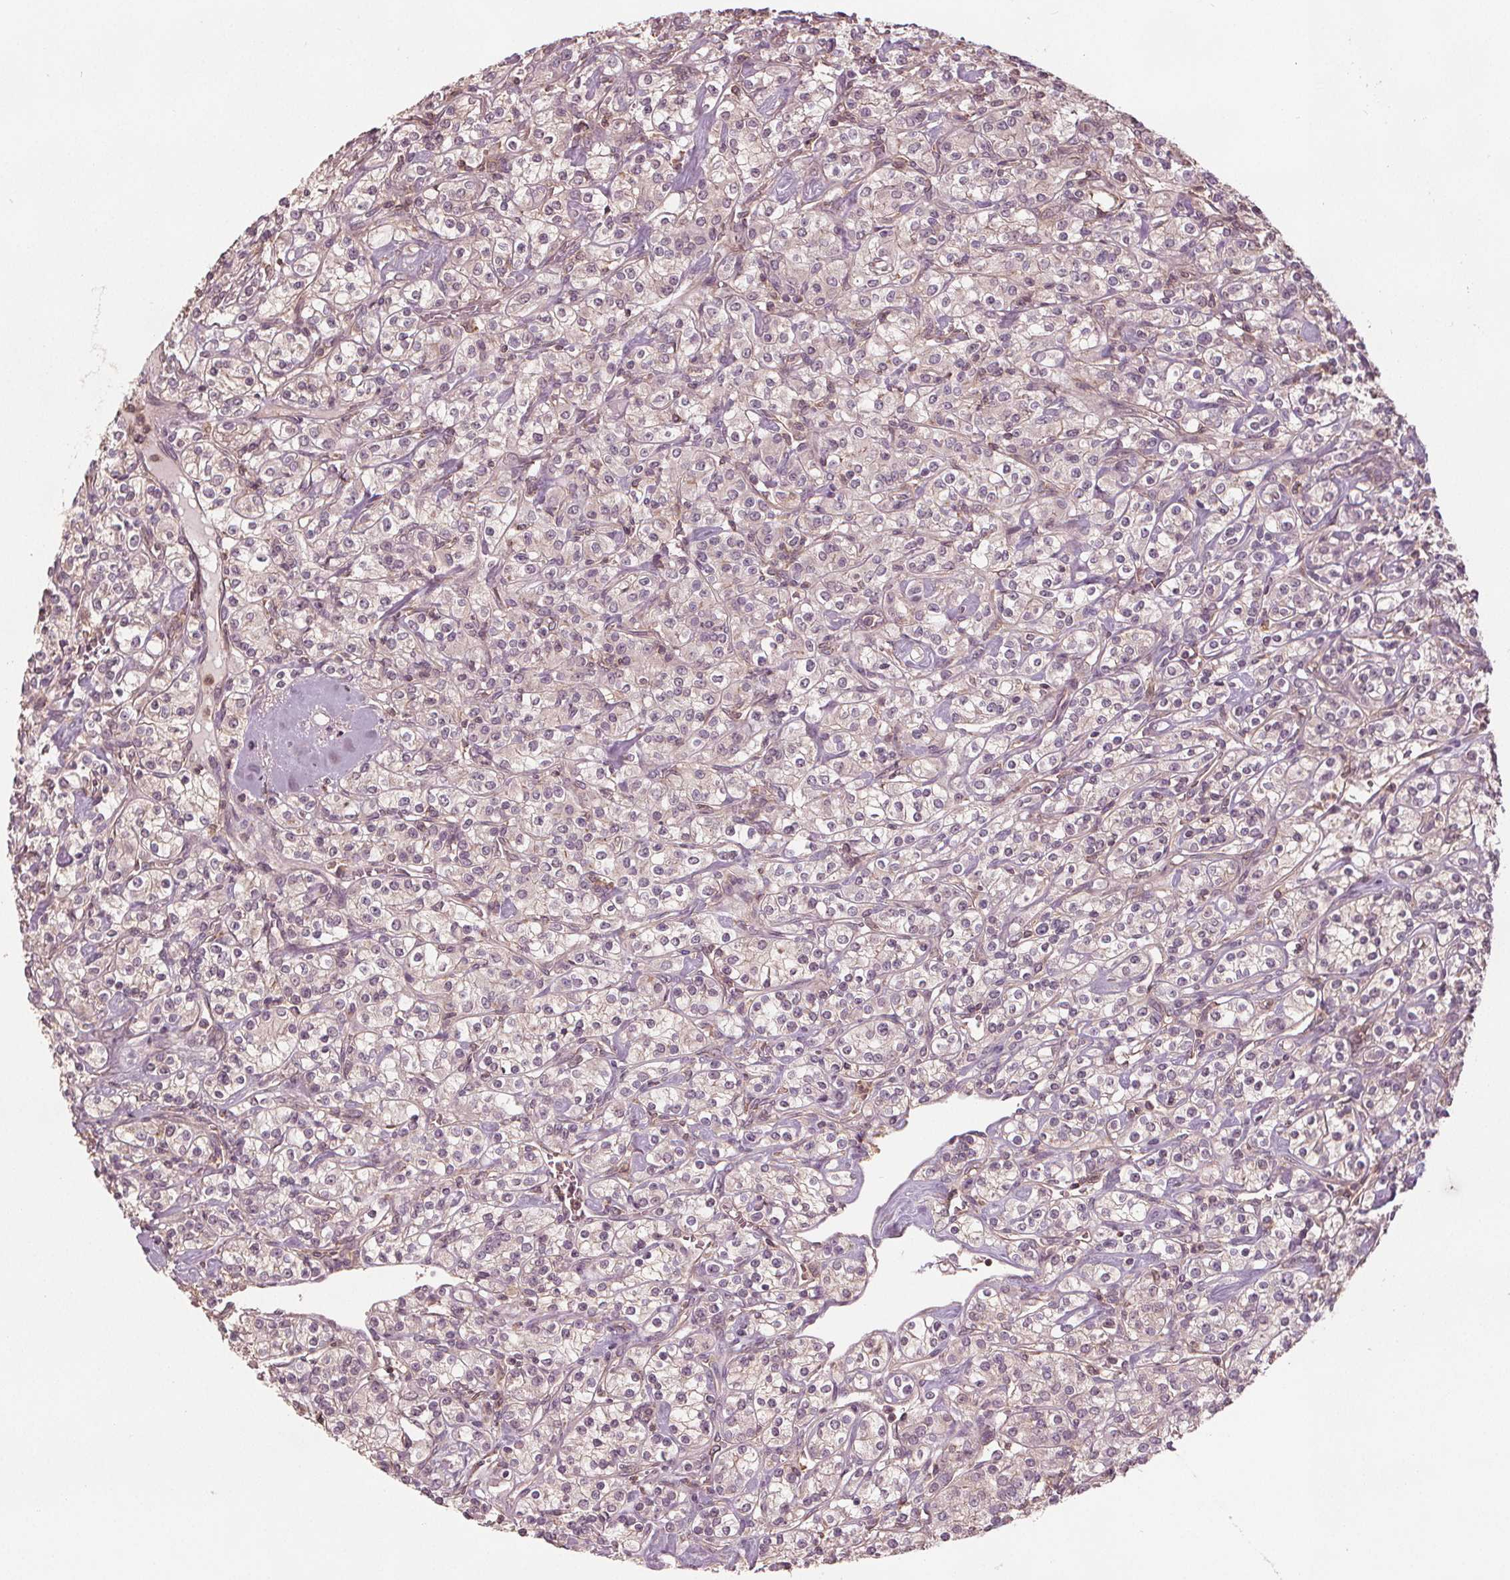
{"staining": {"intensity": "weak", "quantity": "<25%", "location": "cytoplasmic/membranous"}, "tissue": "renal cancer", "cell_type": "Tumor cells", "image_type": "cancer", "snomed": [{"axis": "morphology", "description": "Adenocarcinoma, NOS"}, {"axis": "topography", "description": "Kidney"}], "caption": "Immunohistochemistry (IHC) photomicrograph of neoplastic tissue: human renal cancer stained with DAB (3,3'-diaminobenzidine) exhibits no significant protein staining in tumor cells.", "gene": "GNB2", "patient": {"sex": "male", "age": 77}}